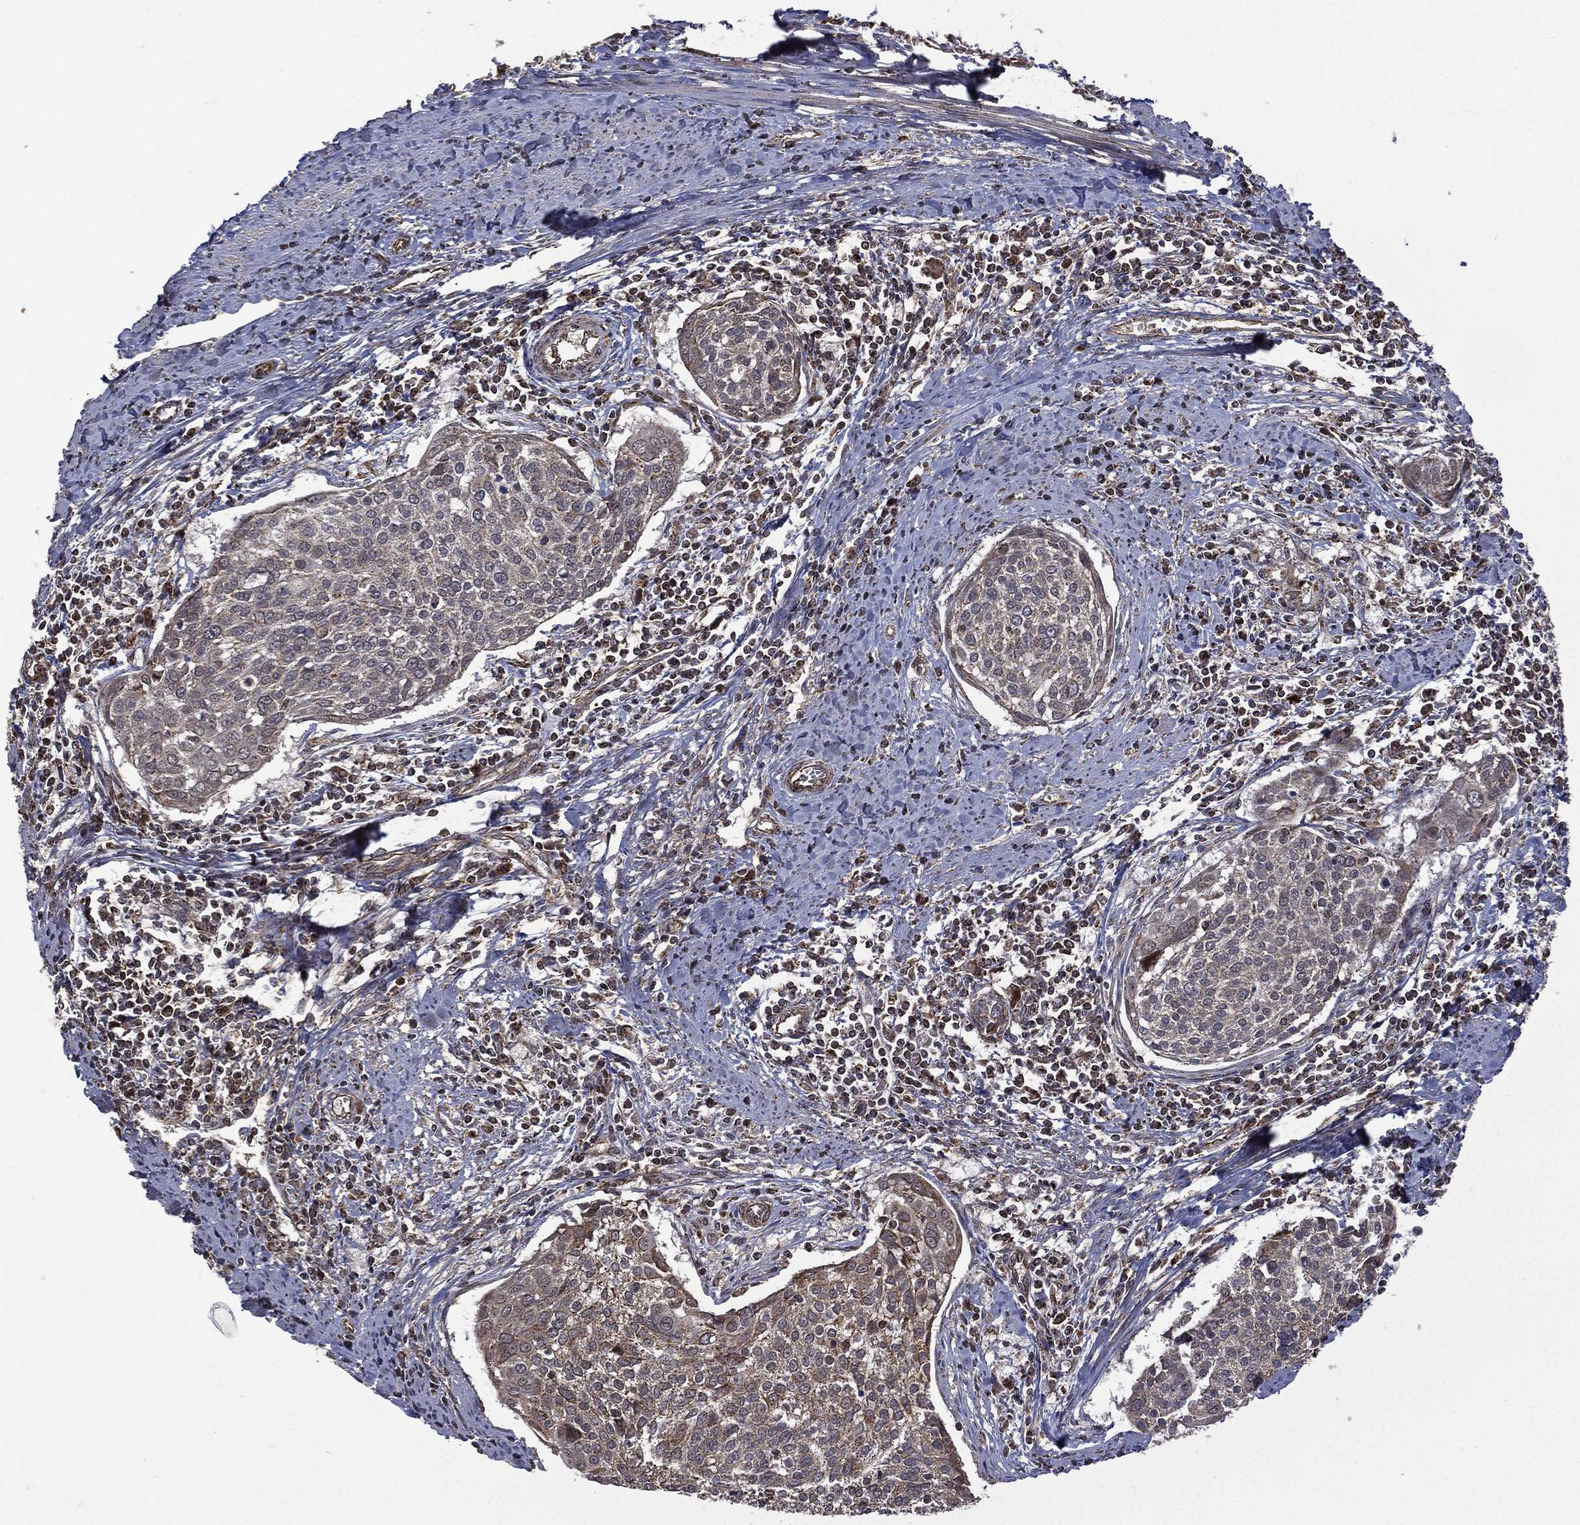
{"staining": {"intensity": "moderate", "quantity": "25%-75%", "location": "cytoplasmic/membranous"}, "tissue": "cervical cancer", "cell_type": "Tumor cells", "image_type": "cancer", "snomed": [{"axis": "morphology", "description": "Squamous cell carcinoma, NOS"}, {"axis": "topography", "description": "Cervix"}], "caption": "IHC photomicrograph of human cervical cancer stained for a protein (brown), which shows medium levels of moderate cytoplasmic/membranous expression in about 25%-75% of tumor cells.", "gene": "GIMAP6", "patient": {"sex": "female", "age": 39}}